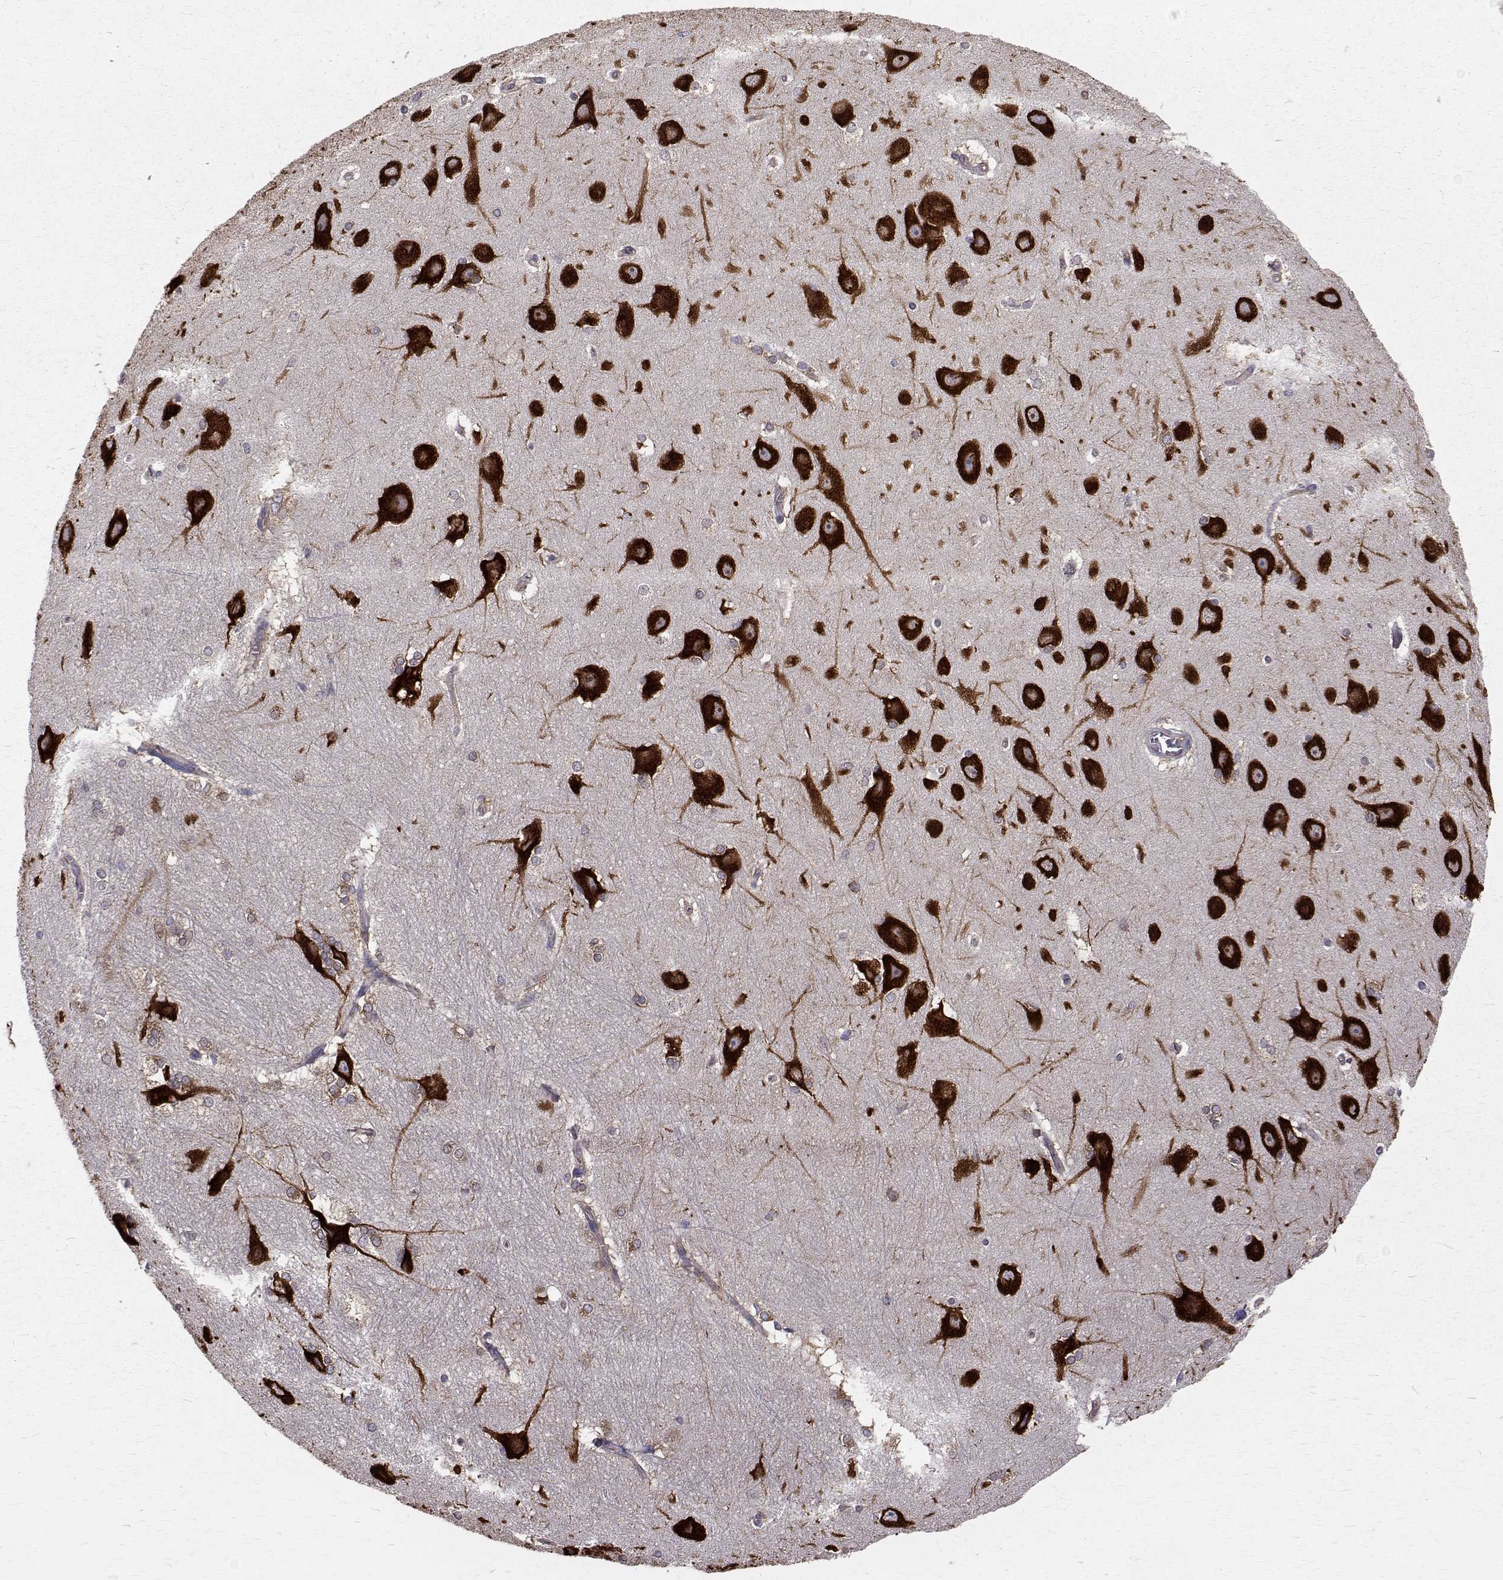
{"staining": {"intensity": "strong", "quantity": "25%-75%", "location": "cytoplasmic/membranous"}, "tissue": "hippocampus", "cell_type": "Glial cells", "image_type": "normal", "snomed": [{"axis": "morphology", "description": "Normal tissue, NOS"}, {"axis": "topography", "description": "Cerebral cortex"}, {"axis": "topography", "description": "Hippocampus"}], "caption": "Human hippocampus stained with a brown dye exhibits strong cytoplasmic/membranous positive positivity in about 25%-75% of glial cells.", "gene": "FARSB", "patient": {"sex": "female", "age": 19}}